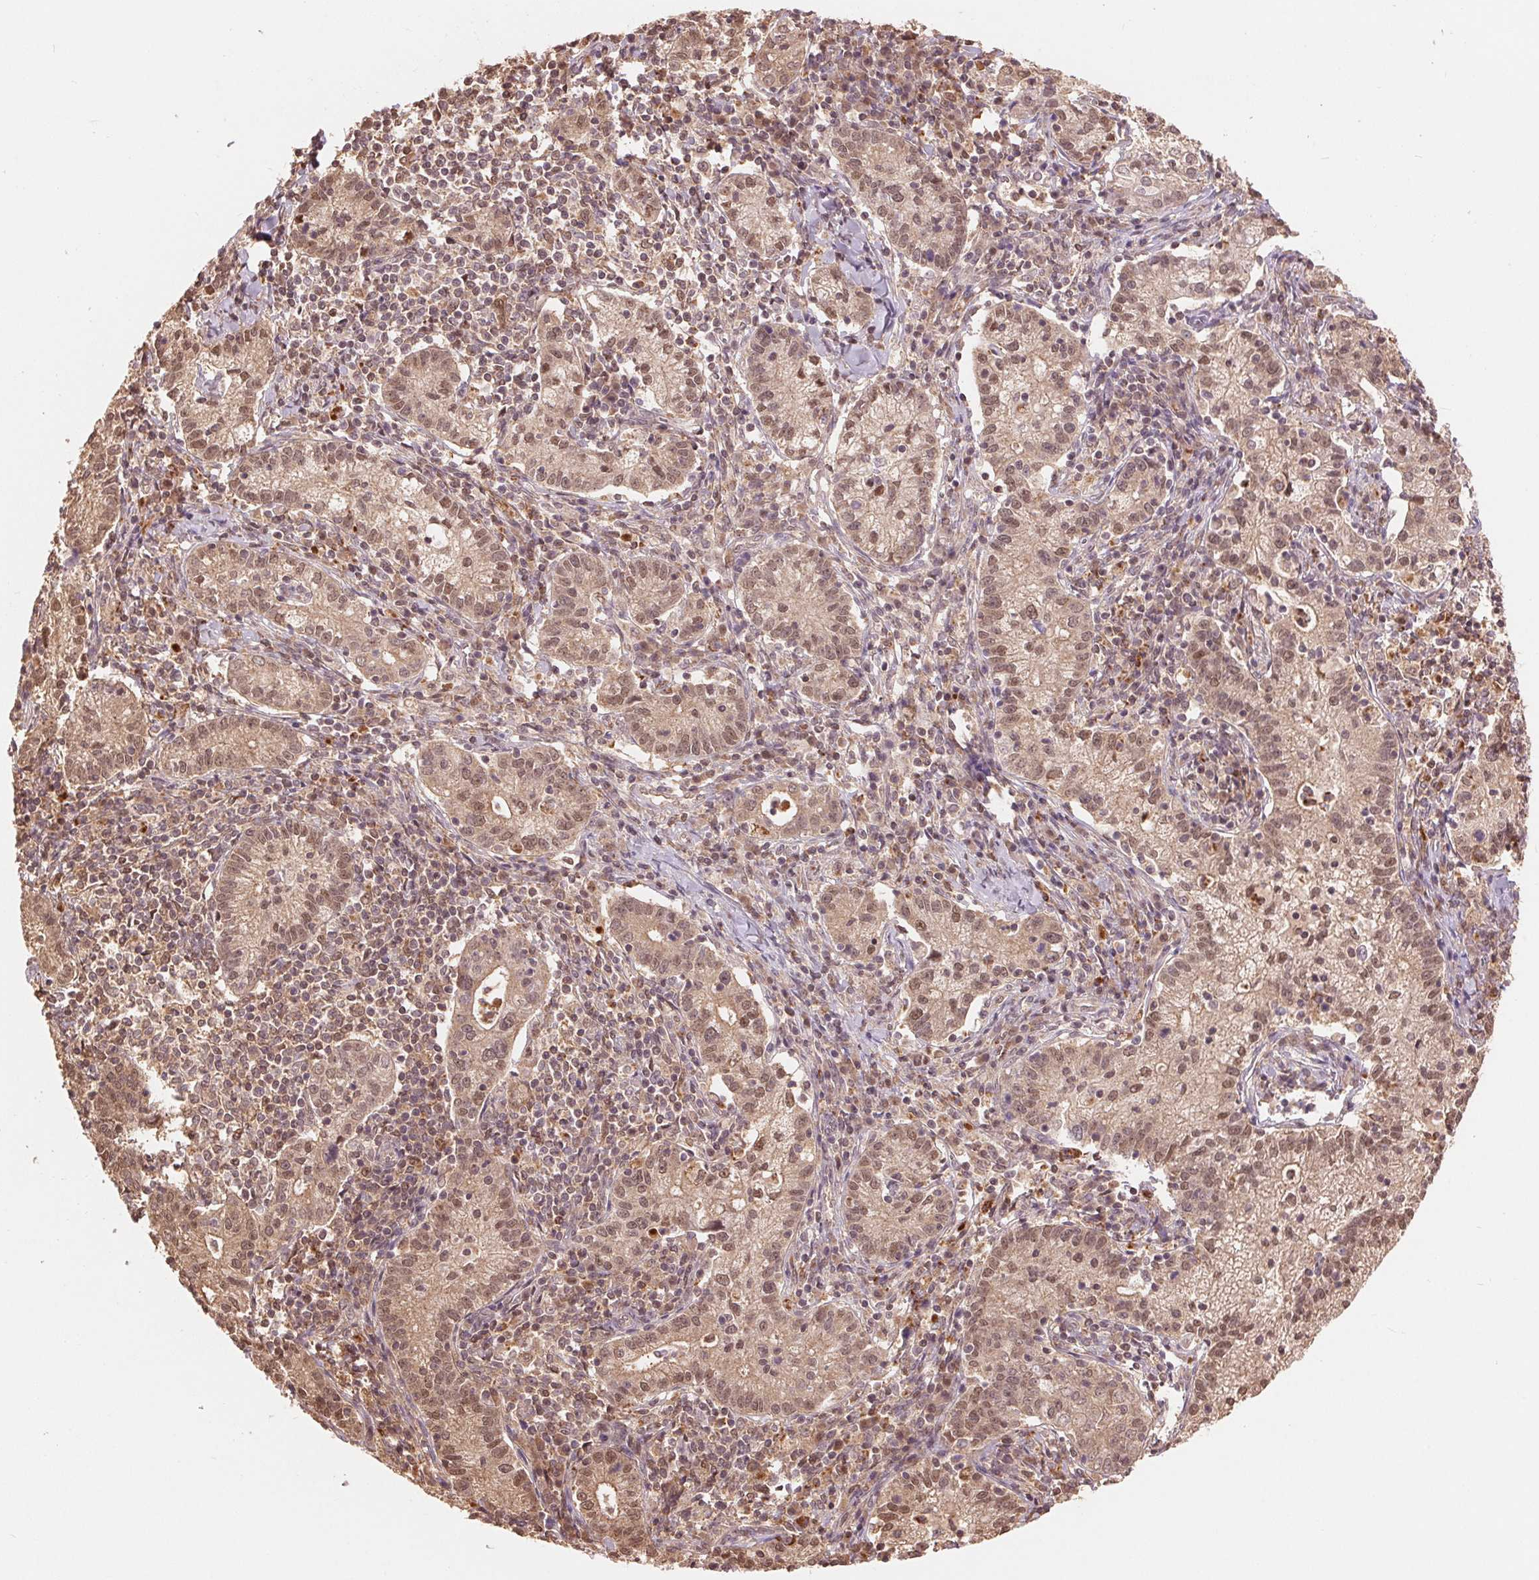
{"staining": {"intensity": "moderate", "quantity": ">75%", "location": "nuclear"}, "tissue": "cervical cancer", "cell_type": "Tumor cells", "image_type": "cancer", "snomed": [{"axis": "morphology", "description": "Normal tissue, NOS"}, {"axis": "morphology", "description": "Adenocarcinoma, NOS"}, {"axis": "topography", "description": "Cervix"}], "caption": "Cervical cancer tissue demonstrates moderate nuclear positivity in approximately >75% of tumor cells The staining is performed using DAB (3,3'-diaminobenzidine) brown chromogen to label protein expression. The nuclei are counter-stained blue using hematoxylin.", "gene": "TMEM273", "patient": {"sex": "female", "age": 44}}